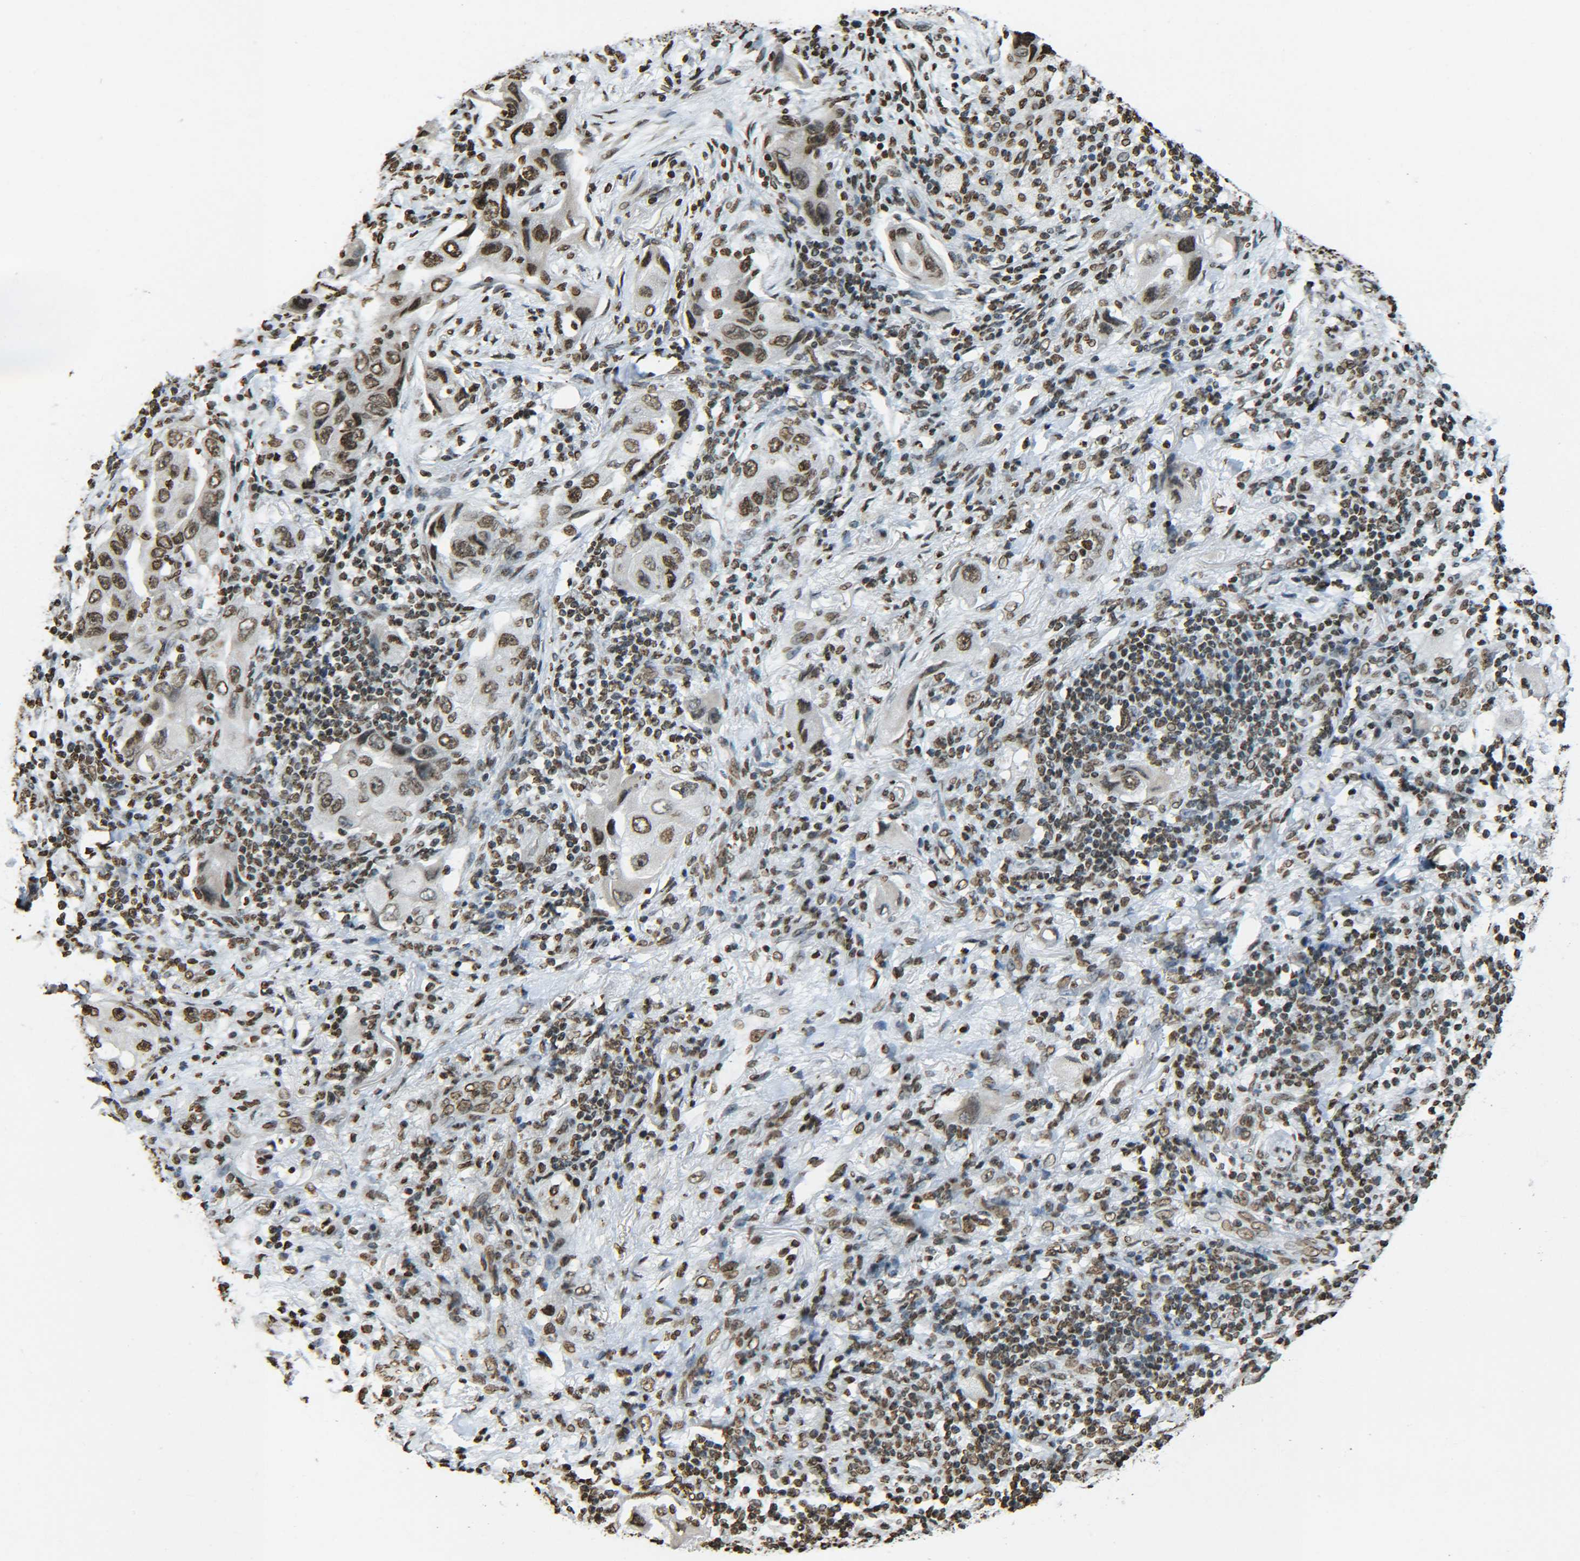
{"staining": {"intensity": "strong", "quantity": ">75%", "location": "nuclear"}, "tissue": "lung cancer", "cell_type": "Tumor cells", "image_type": "cancer", "snomed": [{"axis": "morphology", "description": "Adenocarcinoma, NOS"}, {"axis": "topography", "description": "Lung"}], "caption": "This is a photomicrograph of immunohistochemistry staining of lung cancer (adenocarcinoma), which shows strong staining in the nuclear of tumor cells.", "gene": "H4C16", "patient": {"sex": "female", "age": 65}}